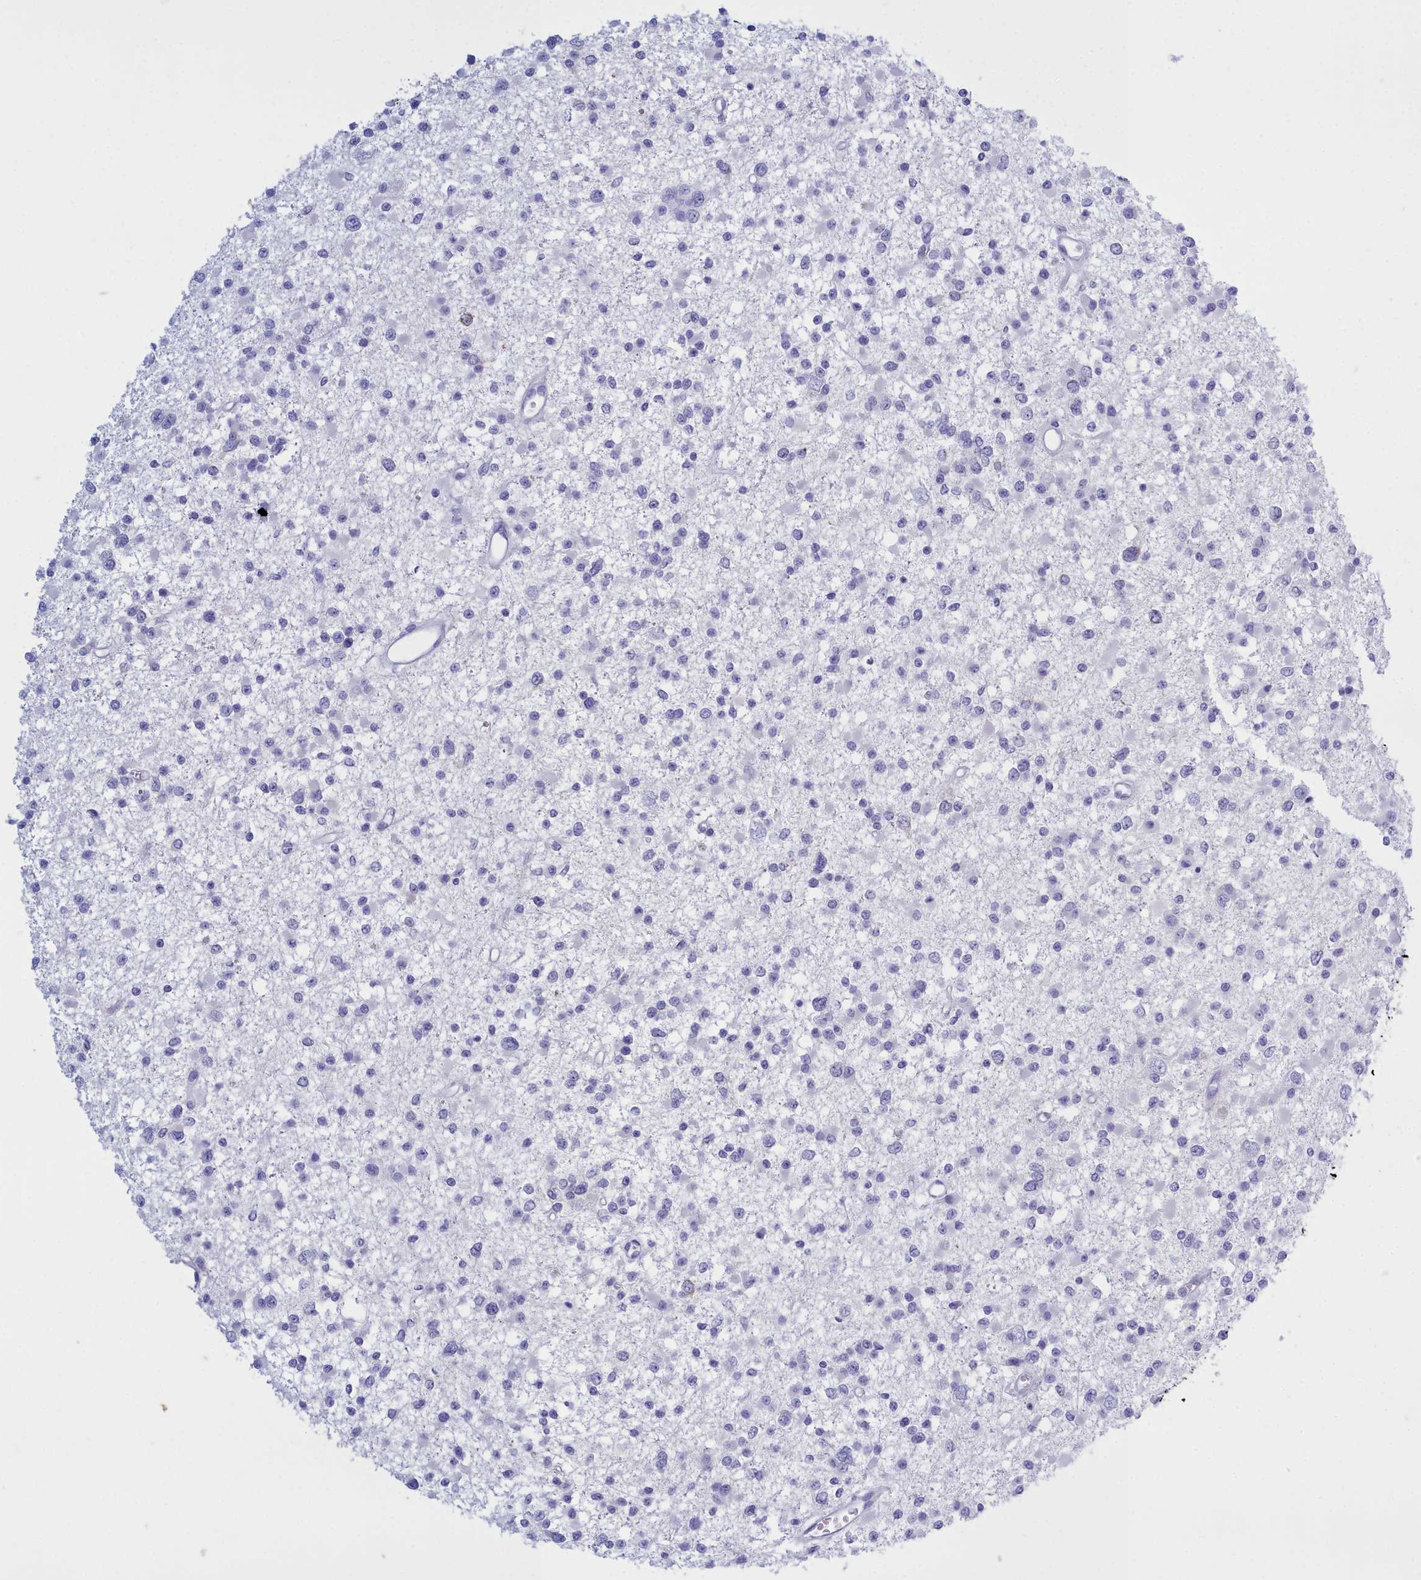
{"staining": {"intensity": "negative", "quantity": "none", "location": "none"}, "tissue": "glioma", "cell_type": "Tumor cells", "image_type": "cancer", "snomed": [{"axis": "morphology", "description": "Glioma, malignant, Low grade"}, {"axis": "topography", "description": "Brain"}], "caption": "The histopathology image displays no staining of tumor cells in malignant low-grade glioma.", "gene": "TMEM97", "patient": {"sex": "female", "age": 22}}